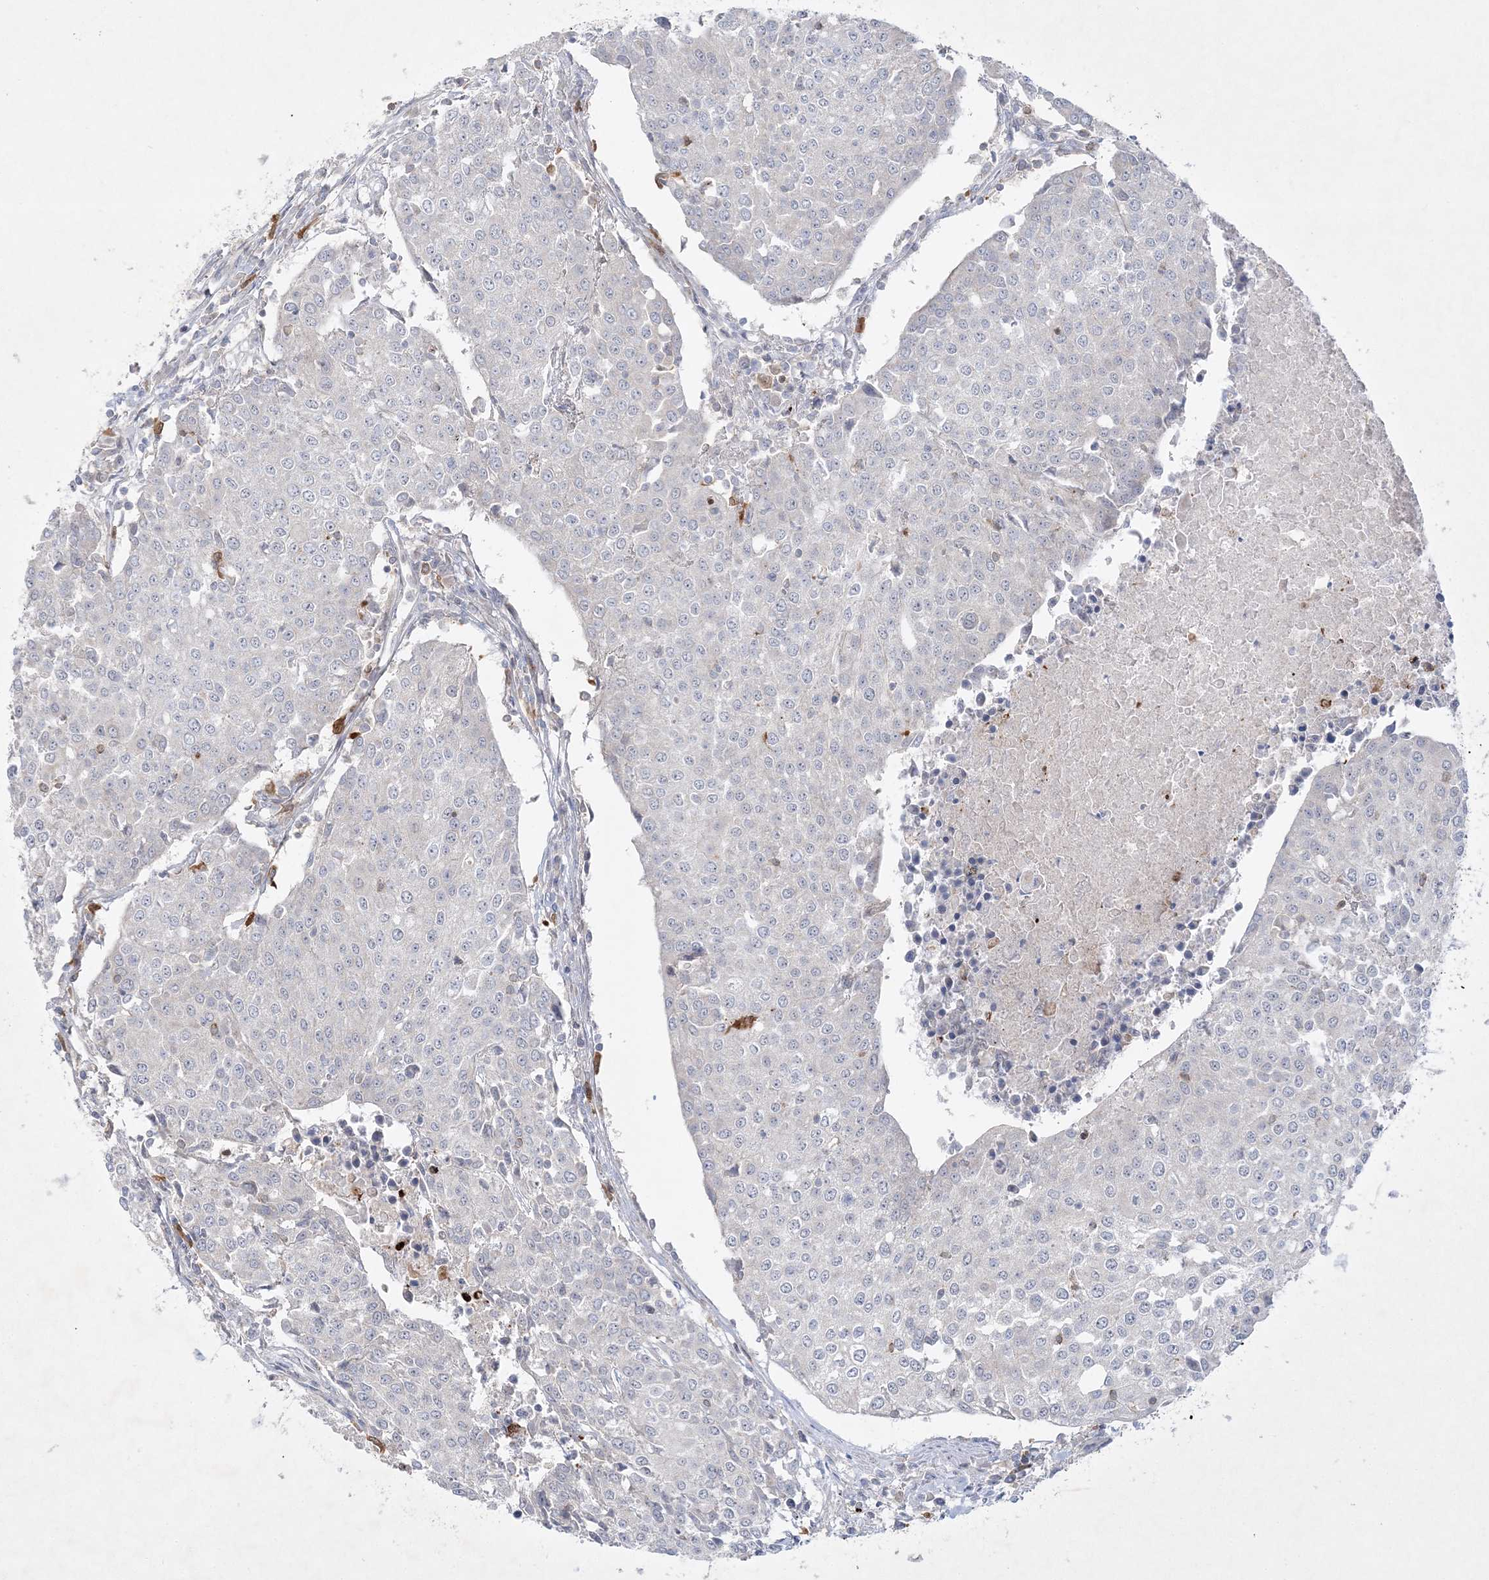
{"staining": {"intensity": "negative", "quantity": "none", "location": "none"}, "tissue": "urothelial cancer", "cell_type": "Tumor cells", "image_type": "cancer", "snomed": [{"axis": "morphology", "description": "Urothelial carcinoma, High grade"}, {"axis": "topography", "description": "Urinary bladder"}], "caption": "Immunohistochemistry (IHC) image of neoplastic tissue: urothelial carcinoma (high-grade) stained with DAB demonstrates no significant protein positivity in tumor cells.", "gene": "CLNK", "patient": {"sex": "female", "age": 85}}